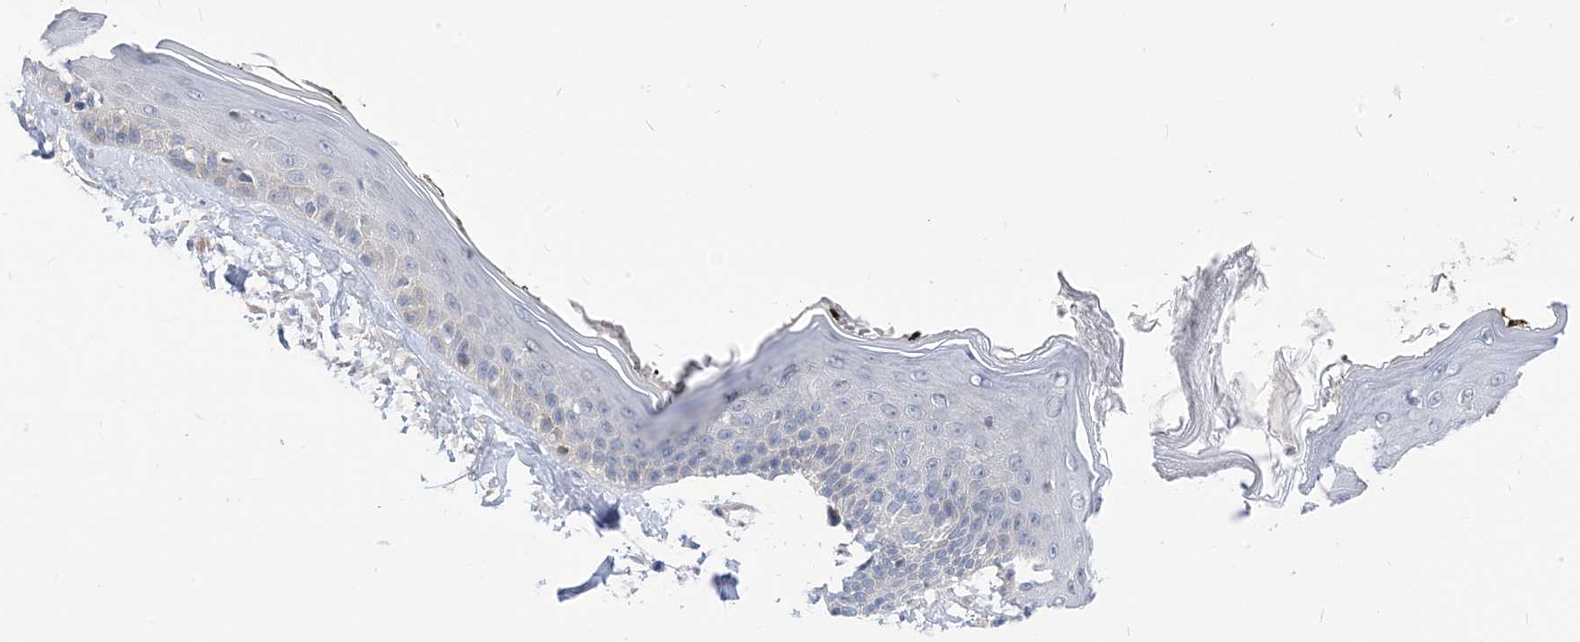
{"staining": {"intensity": "negative", "quantity": "none", "location": "none"}, "tissue": "skin", "cell_type": "Fibroblasts", "image_type": "normal", "snomed": [{"axis": "morphology", "description": "Normal tissue, NOS"}, {"axis": "topography", "description": "Skin"}, {"axis": "topography", "description": "Skeletal muscle"}], "caption": "Immunohistochemistry histopathology image of normal skin: skin stained with DAB (3,3'-diaminobenzidine) demonstrates no significant protein expression in fibroblasts. The staining was performed using DAB to visualize the protein expression in brown, while the nuclei were stained in blue with hematoxylin (Magnification: 20x).", "gene": "PLEKHA3", "patient": {"sex": "male", "age": 83}}